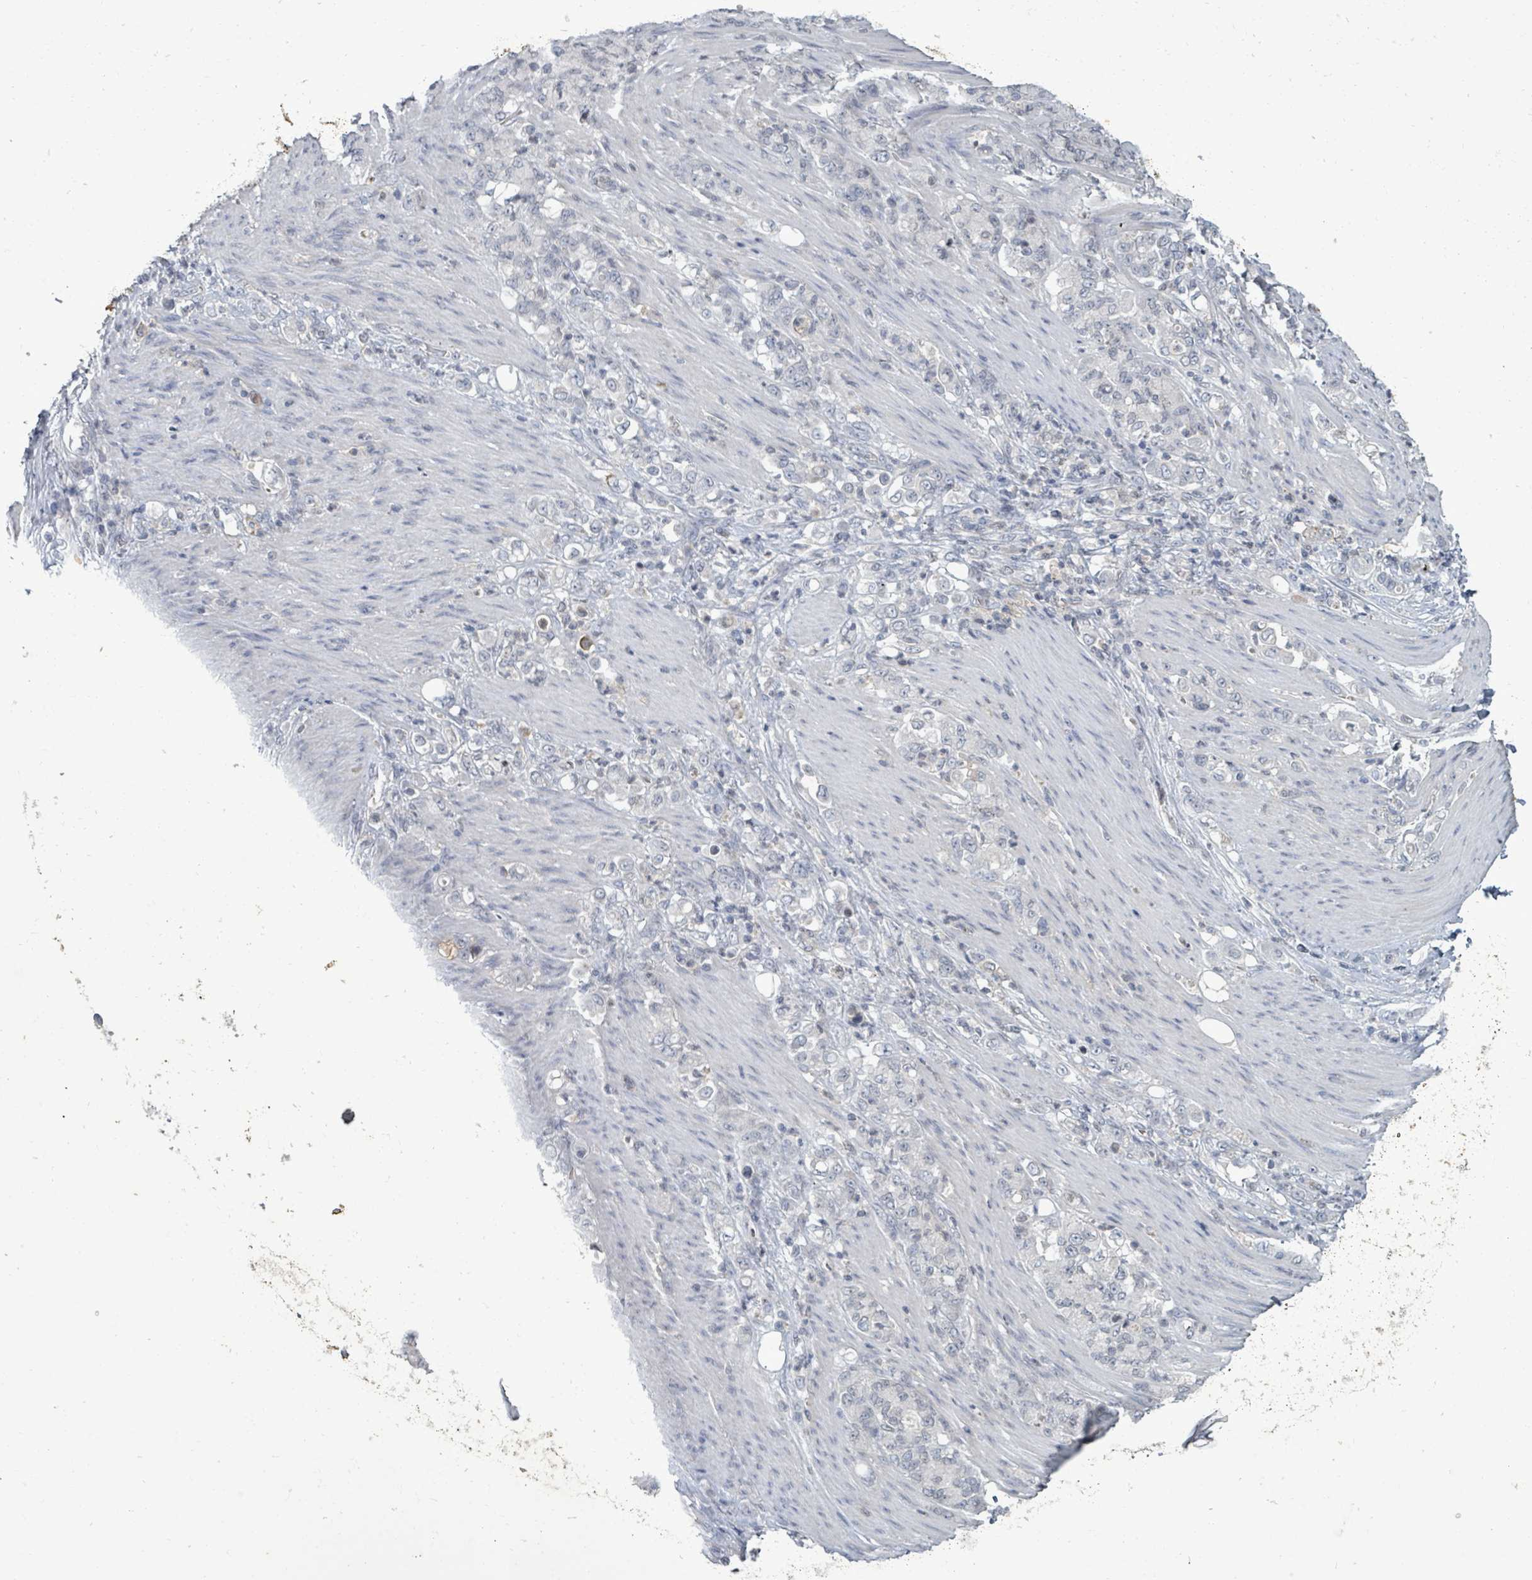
{"staining": {"intensity": "negative", "quantity": "none", "location": "none"}, "tissue": "stomach cancer", "cell_type": "Tumor cells", "image_type": "cancer", "snomed": [{"axis": "morphology", "description": "Adenocarcinoma, NOS"}, {"axis": "topography", "description": "Stomach"}], "caption": "Immunohistochemistry (IHC) photomicrograph of human stomach cancer (adenocarcinoma) stained for a protein (brown), which demonstrates no staining in tumor cells.", "gene": "GRM8", "patient": {"sex": "female", "age": 79}}